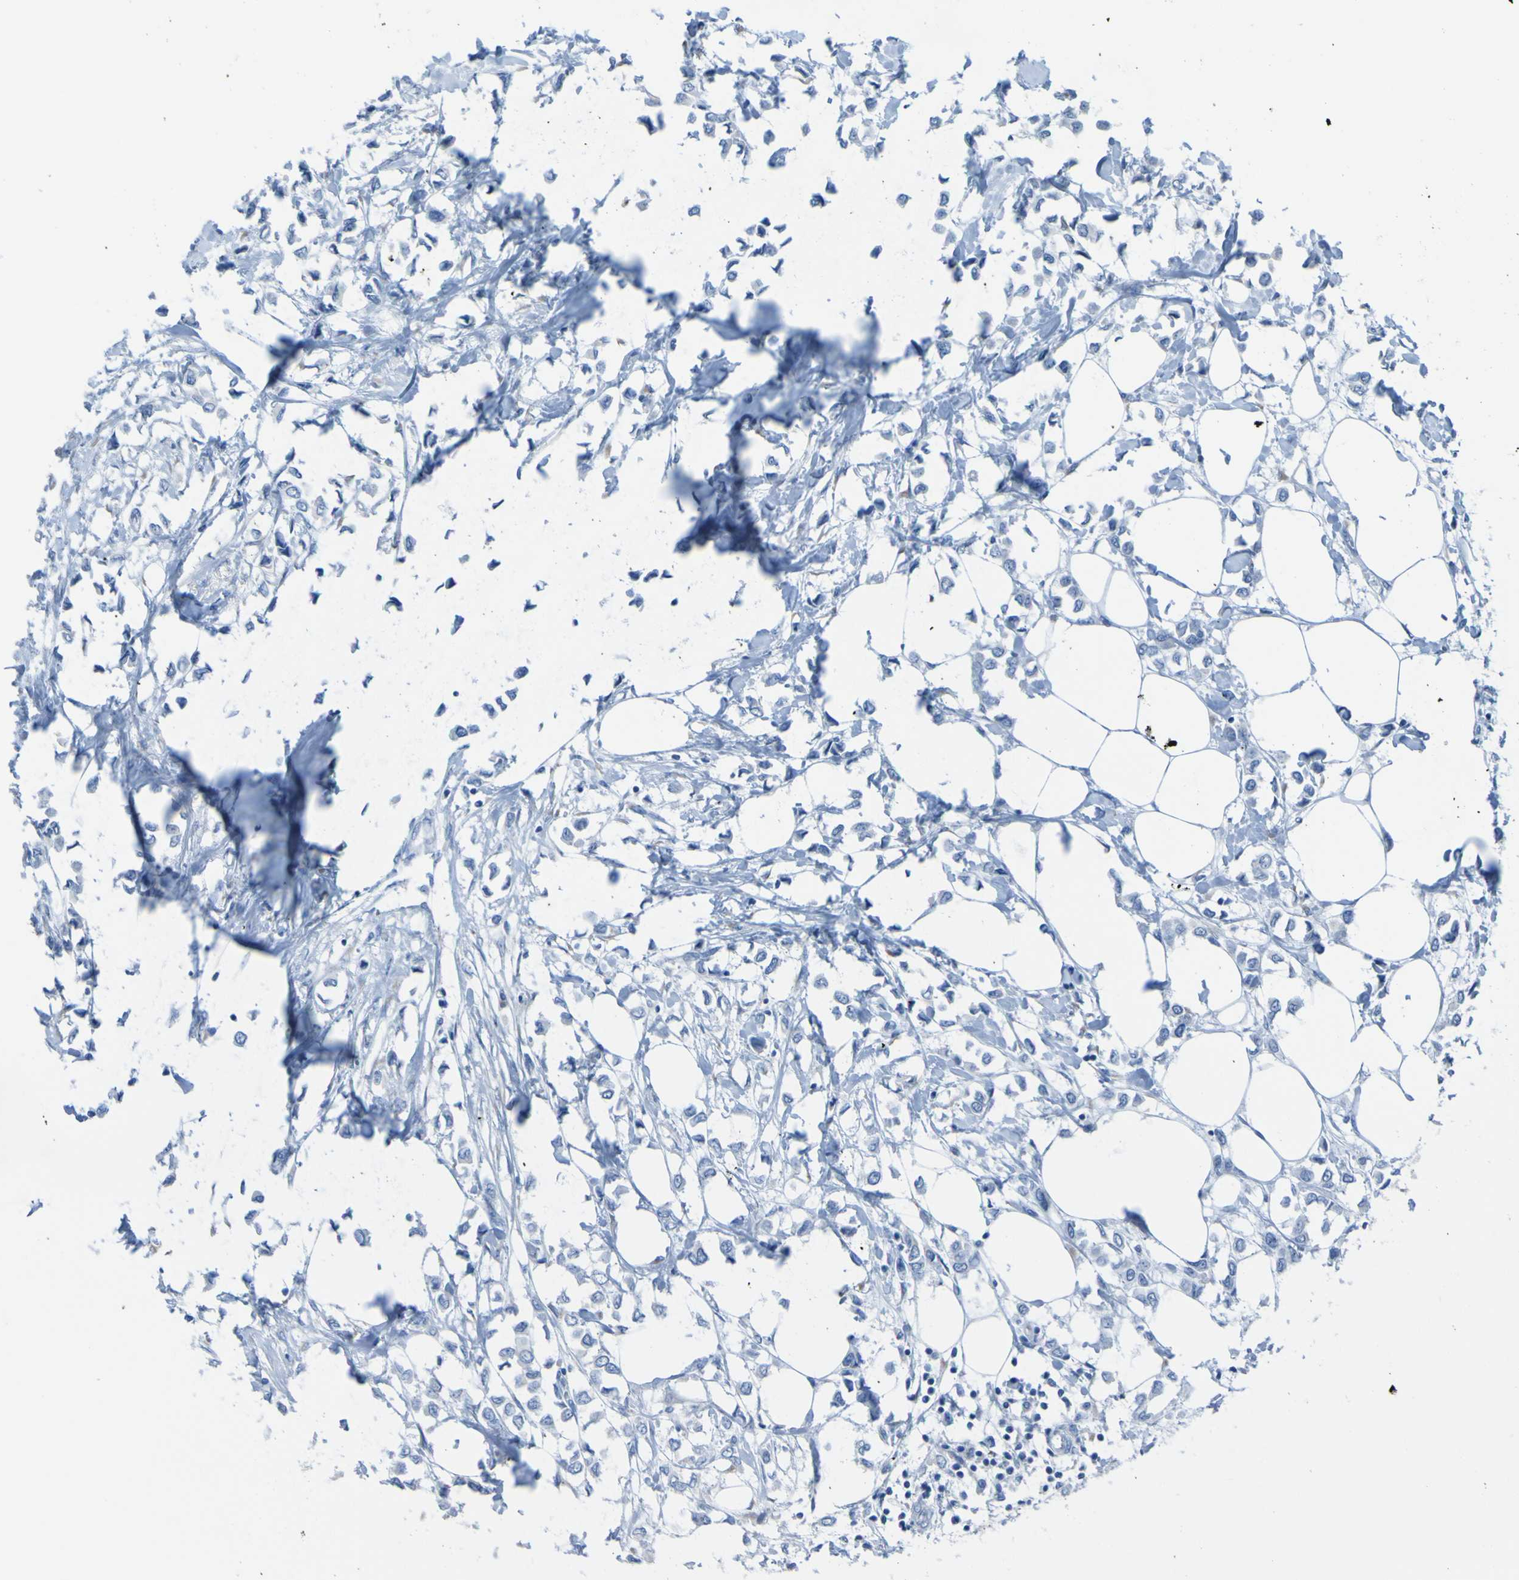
{"staining": {"intensity": "negative", "quantity": "none", "location": "none"}, "tissue": "breast cancer", "cell_type": "Tumor cells", "image_type": "cancer", "snomed": [{"axis": "morphology", "description": "Lobular carcinoma"}, {"axis": "topography", "description": "Breast"}], "caption": "The IHC histopathology image has no significant expression in tumor cells of lobular carcinoma (breast) tissue. (Stains: DAB (3,3'-diaminobenzidine) immunohistochemistry with hematoxylin counter stain, Microscopy: brightfield microscopy at high magnification).", "gene": "ACMSD", "patient": {"sex": "female", "age": 51}}